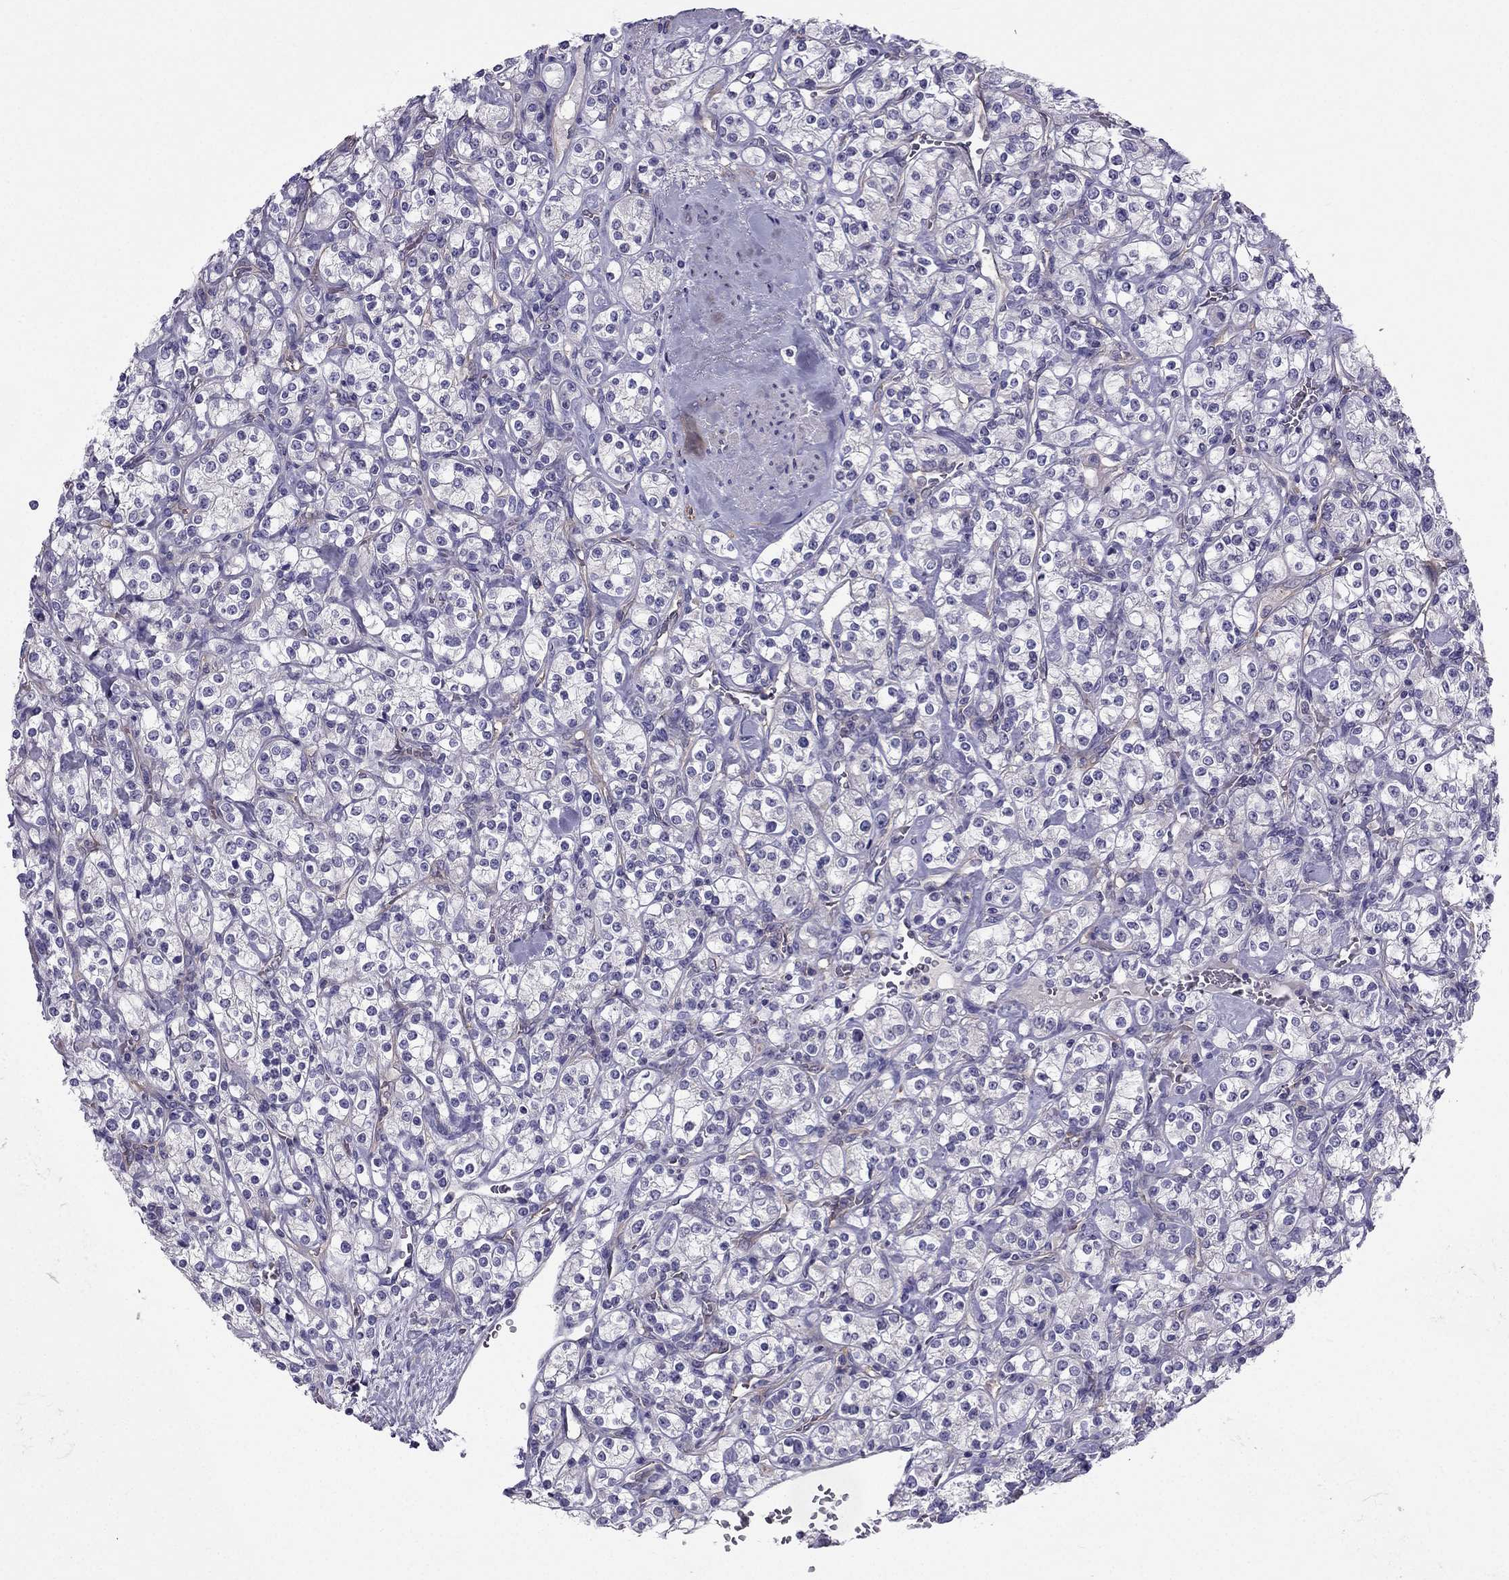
{"staining": {"intensity": "negative", "quantity": "none", "location": "none"}, "tissue": "renal cancer", "cell_type": "Tumor cells", "image_type": "cancer", "snomed": [{"axis": "morphology", "description": "Adenocarcinoma, NOS"}, {"axis": "topography", "description": "Kidney"}], "caption": "DAB immunohistochemical staining of human renal cancer exhibits no significant expression in tumor cells. (DAB immunohistochemistry (IHC), high magnification).", "gene": "SYT5", "patient": {"sex": "male", "age": 77}}